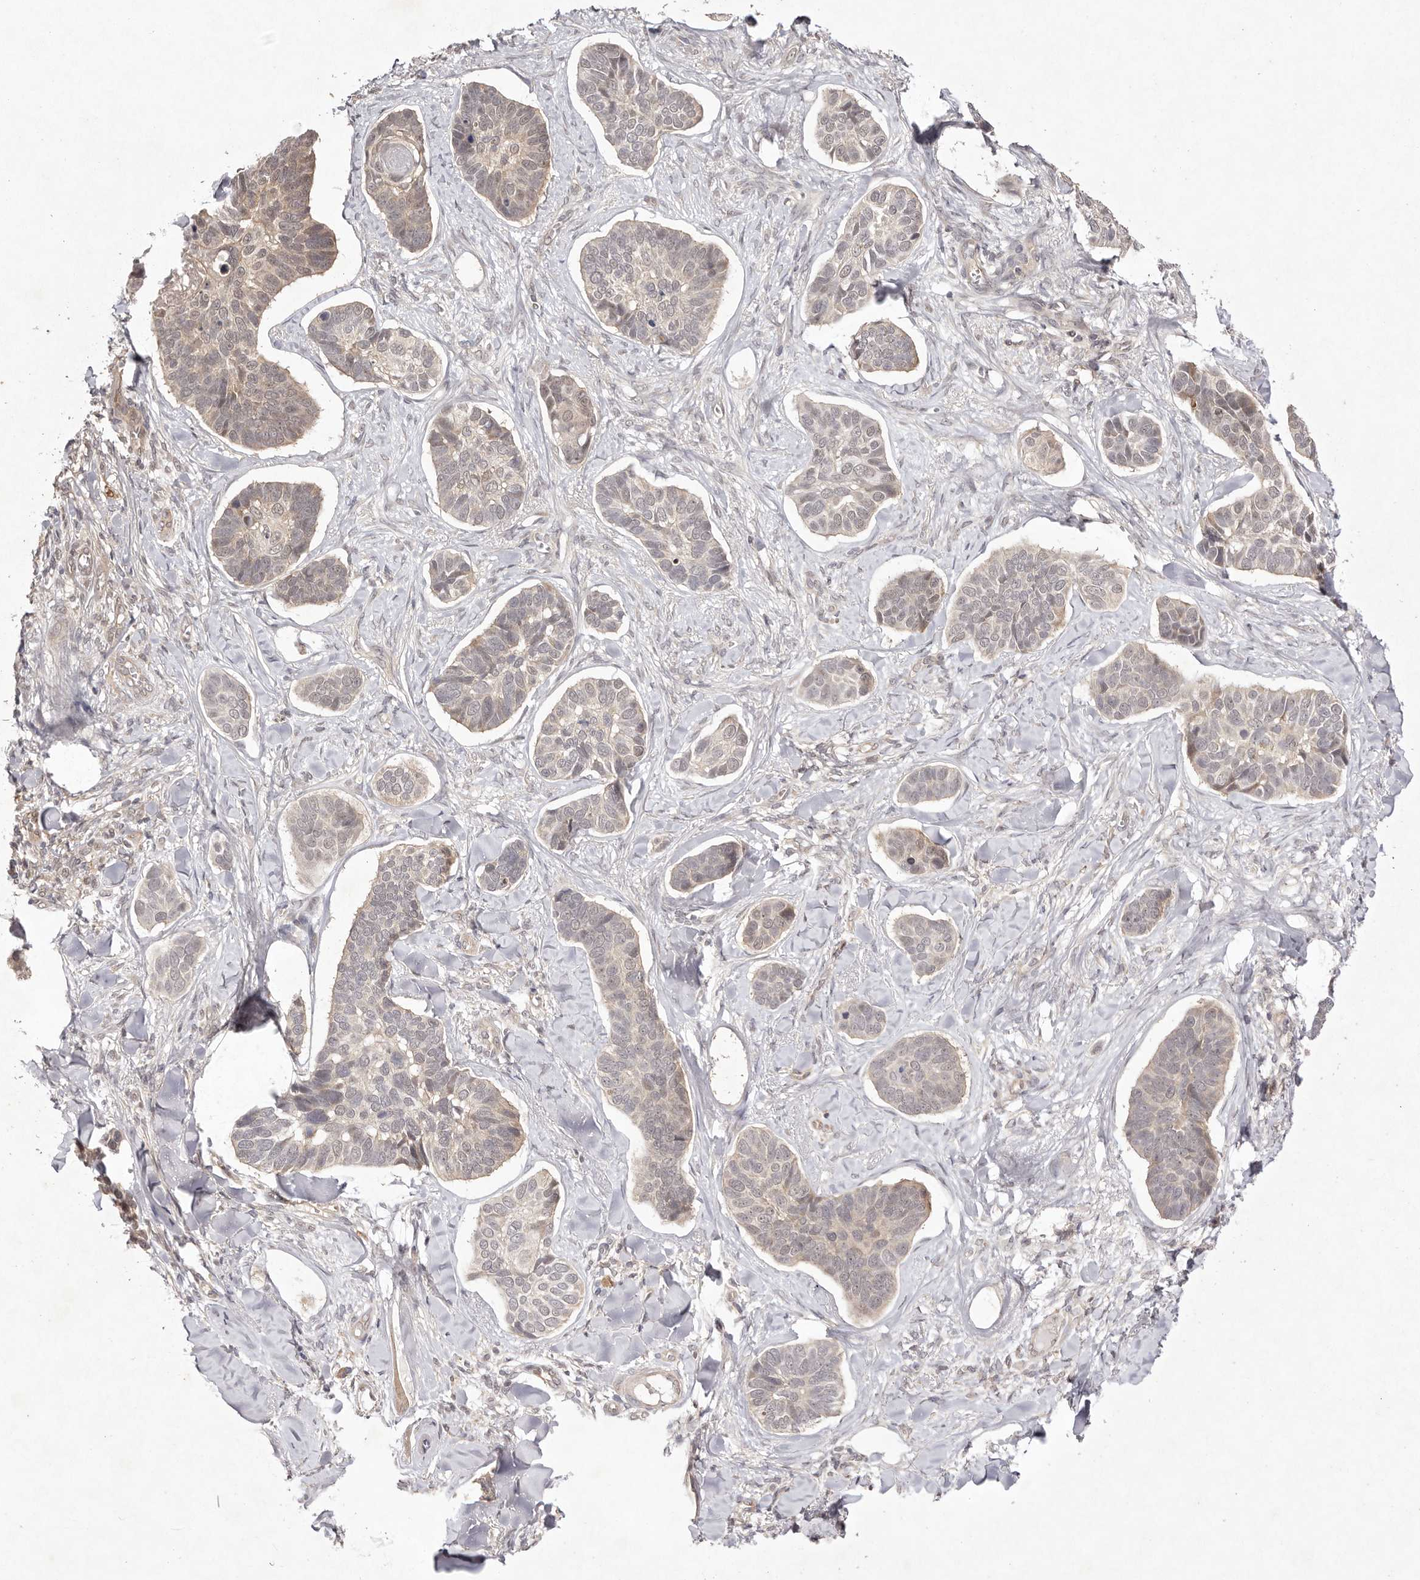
{"staining": {"intensity": "weak", "quantity": "25%-75%", "location": "cytoplasmic/membranous,nuclear"}, "tissue": "skin cancer", "cell_type": "Tumor cells", "image_type": "cancer", "snomed": [{"axis": "morphology", "description": "Basal cell carcinoma"}, {"axis": "topography", "description": "Skin"}], "caption": "Immunohistochemical staining of human skin cancer shows low levels of weak cytoplasmic/membranous and nuclear protein positivity in about 25%-75% of tumor cells. Nuclei are stained in blue.", "gene": "BUD31", "patient": {"sex": "male", "age": 62}}